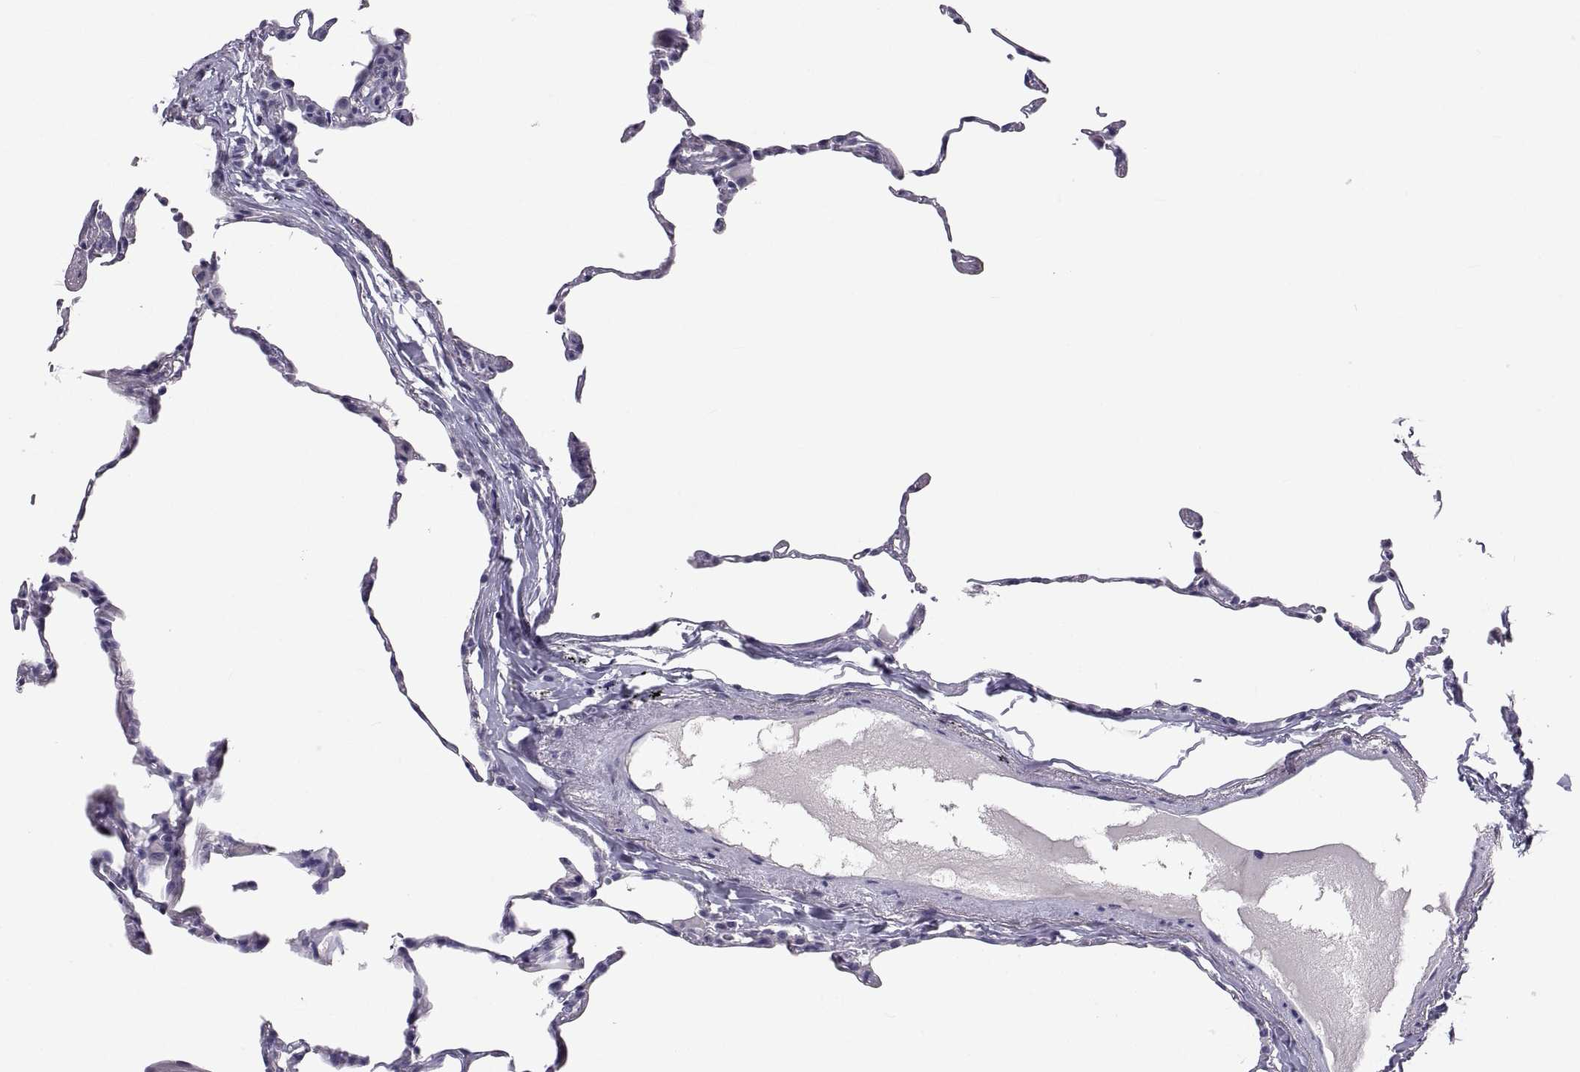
{"staining": {"intensity": "negative", "quantity": "none", "location": "none"}, "tissue": "lung", "cell_type": "Alveolar cells", "image_type": "normal", "snomed": [{"axis": "morphology", "description": "Normal tissue, NOS"}, {"axis": "topography", "description": "Lung"}], "caption": "This is an immunohistochemistry (IHC) photomicrograph of benign lung. There is no expression in alveolar cells.", "gene": "SOX21", "patient": {"sex": "female", "age": 57}}